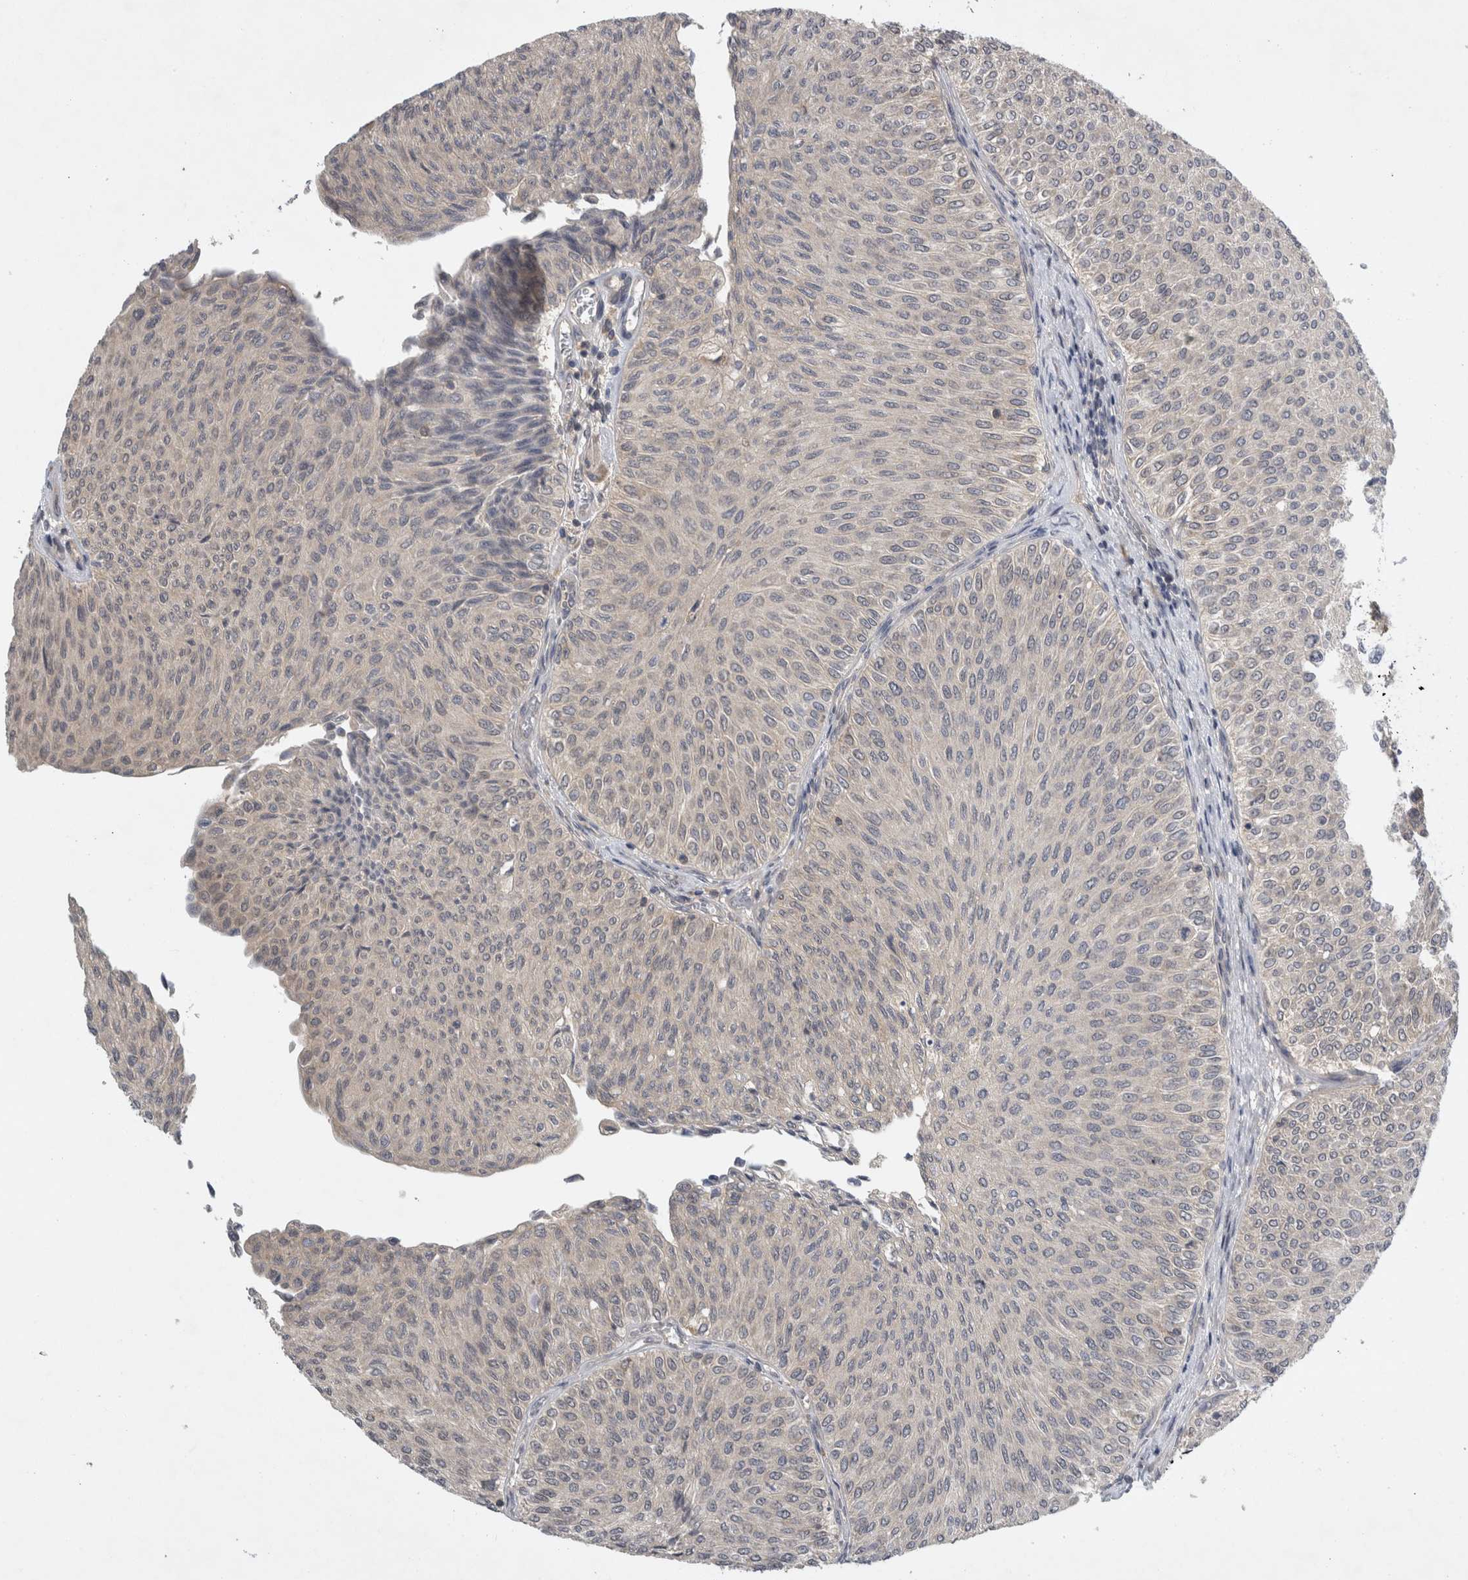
{"staining": {"intensity": "negative", "quantity": "none", "location": "none"}, "tissue": "urothelial cancer", "cell_type": "Tumor cells", "image_type": "cancer", "snomed": [{"axis": "morphology", "description": "Urothelial carcinoma, Low grade"}, {"axis": "topography", "description": "Urinary bladder"}], "caption": "Histopathology image shows no significant protein positivity in tumor cells of urothelial cancer.", "gene": "AASDHPPT", "patient": {"sex": "male", "age": 78}}